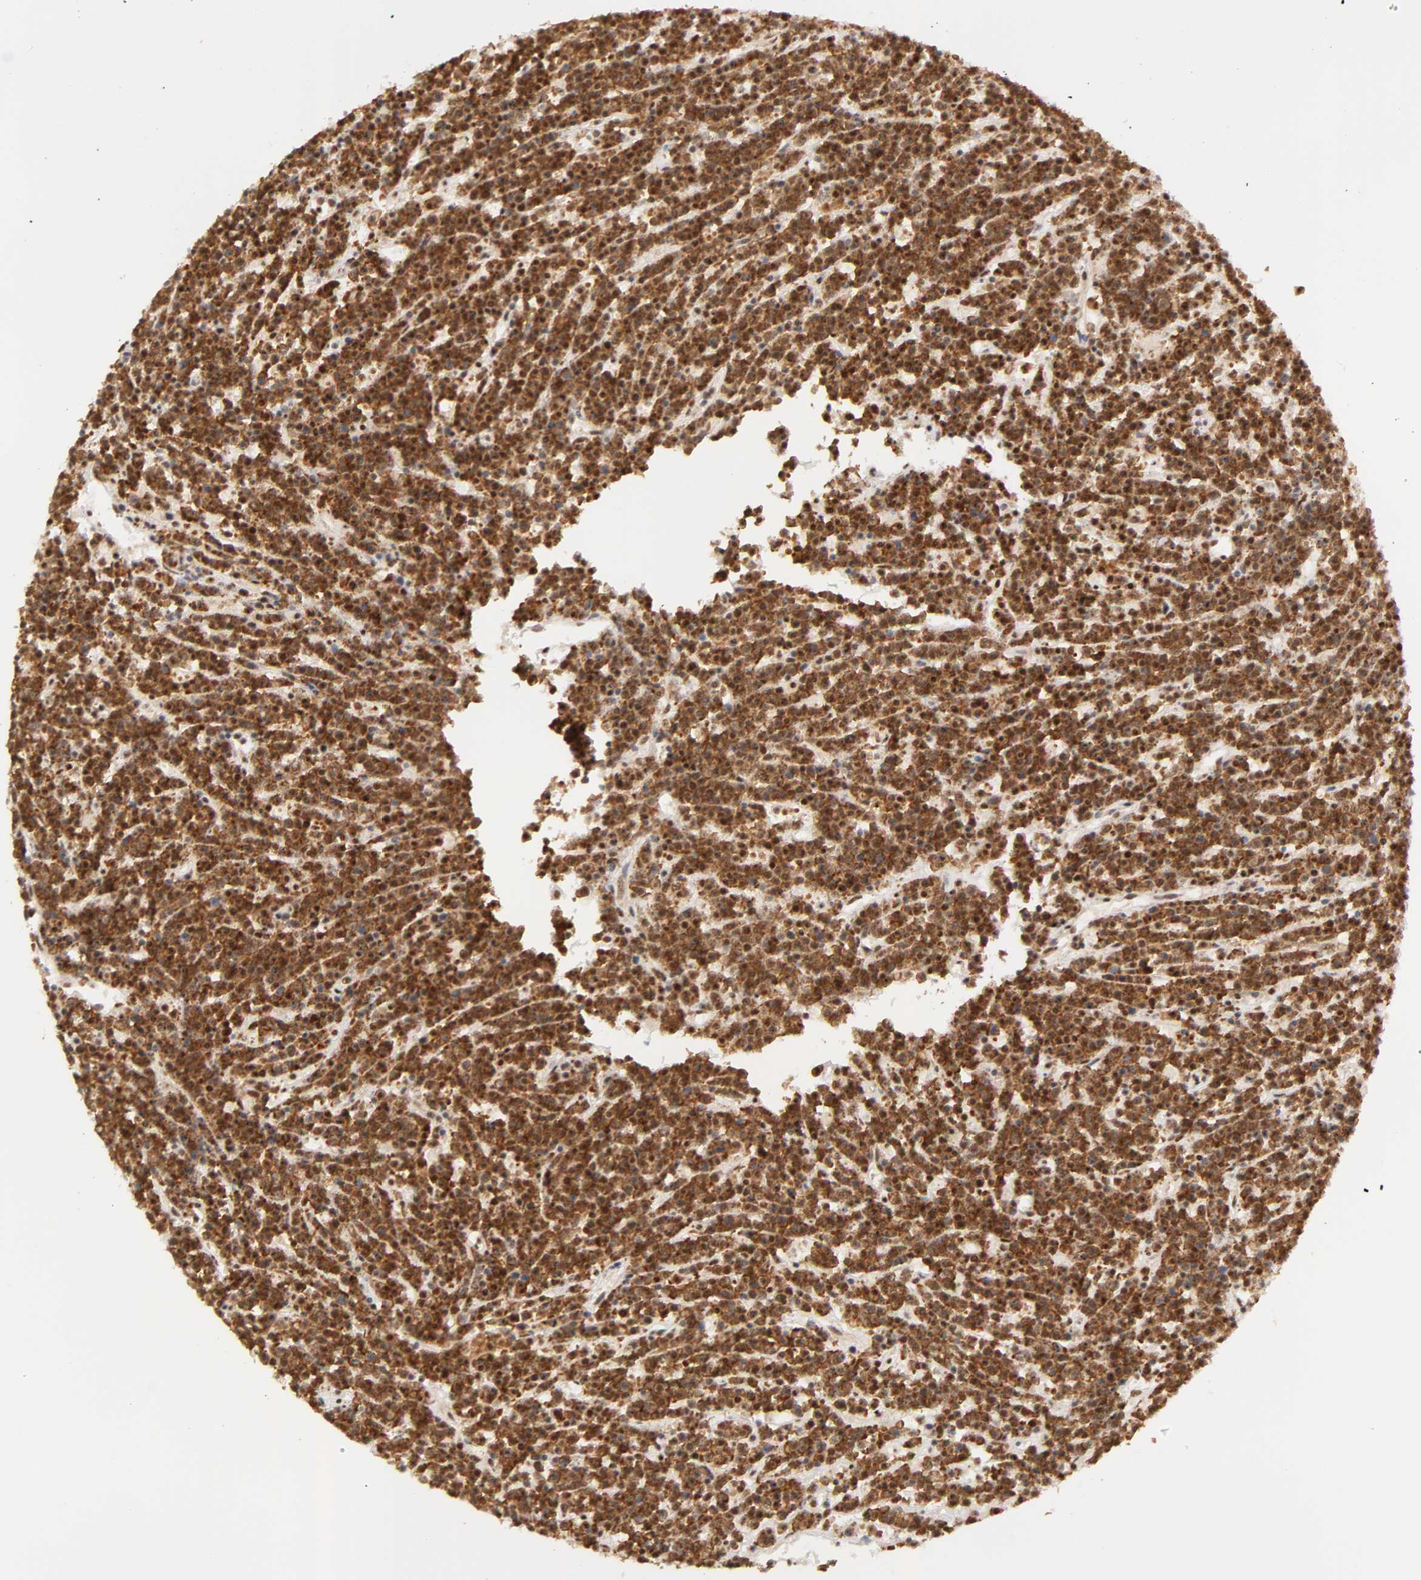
{"staining": {"intensity": "strong", "quantity": ">75%", "location": "nuclear"}, "tissue": "lymphoma", "cell_type": "Tumor cells", "image_type": "cancer", "snomed": [{"axis": "morphology", "description": "Malignant lymphoma, non-Hodgkin's type, High grade"}, {"axis": "topography", "description": "Ovary"}], "caption": "High-power microscopy captured an IHC histopathology image of malignant lymphoma, non-Hodgkin's type (high-grade), revealing strong nuclear positivity in about >75% of tumor cells.", "gene": "RBM39", "patient": {"sex": "female", "age": 56}}